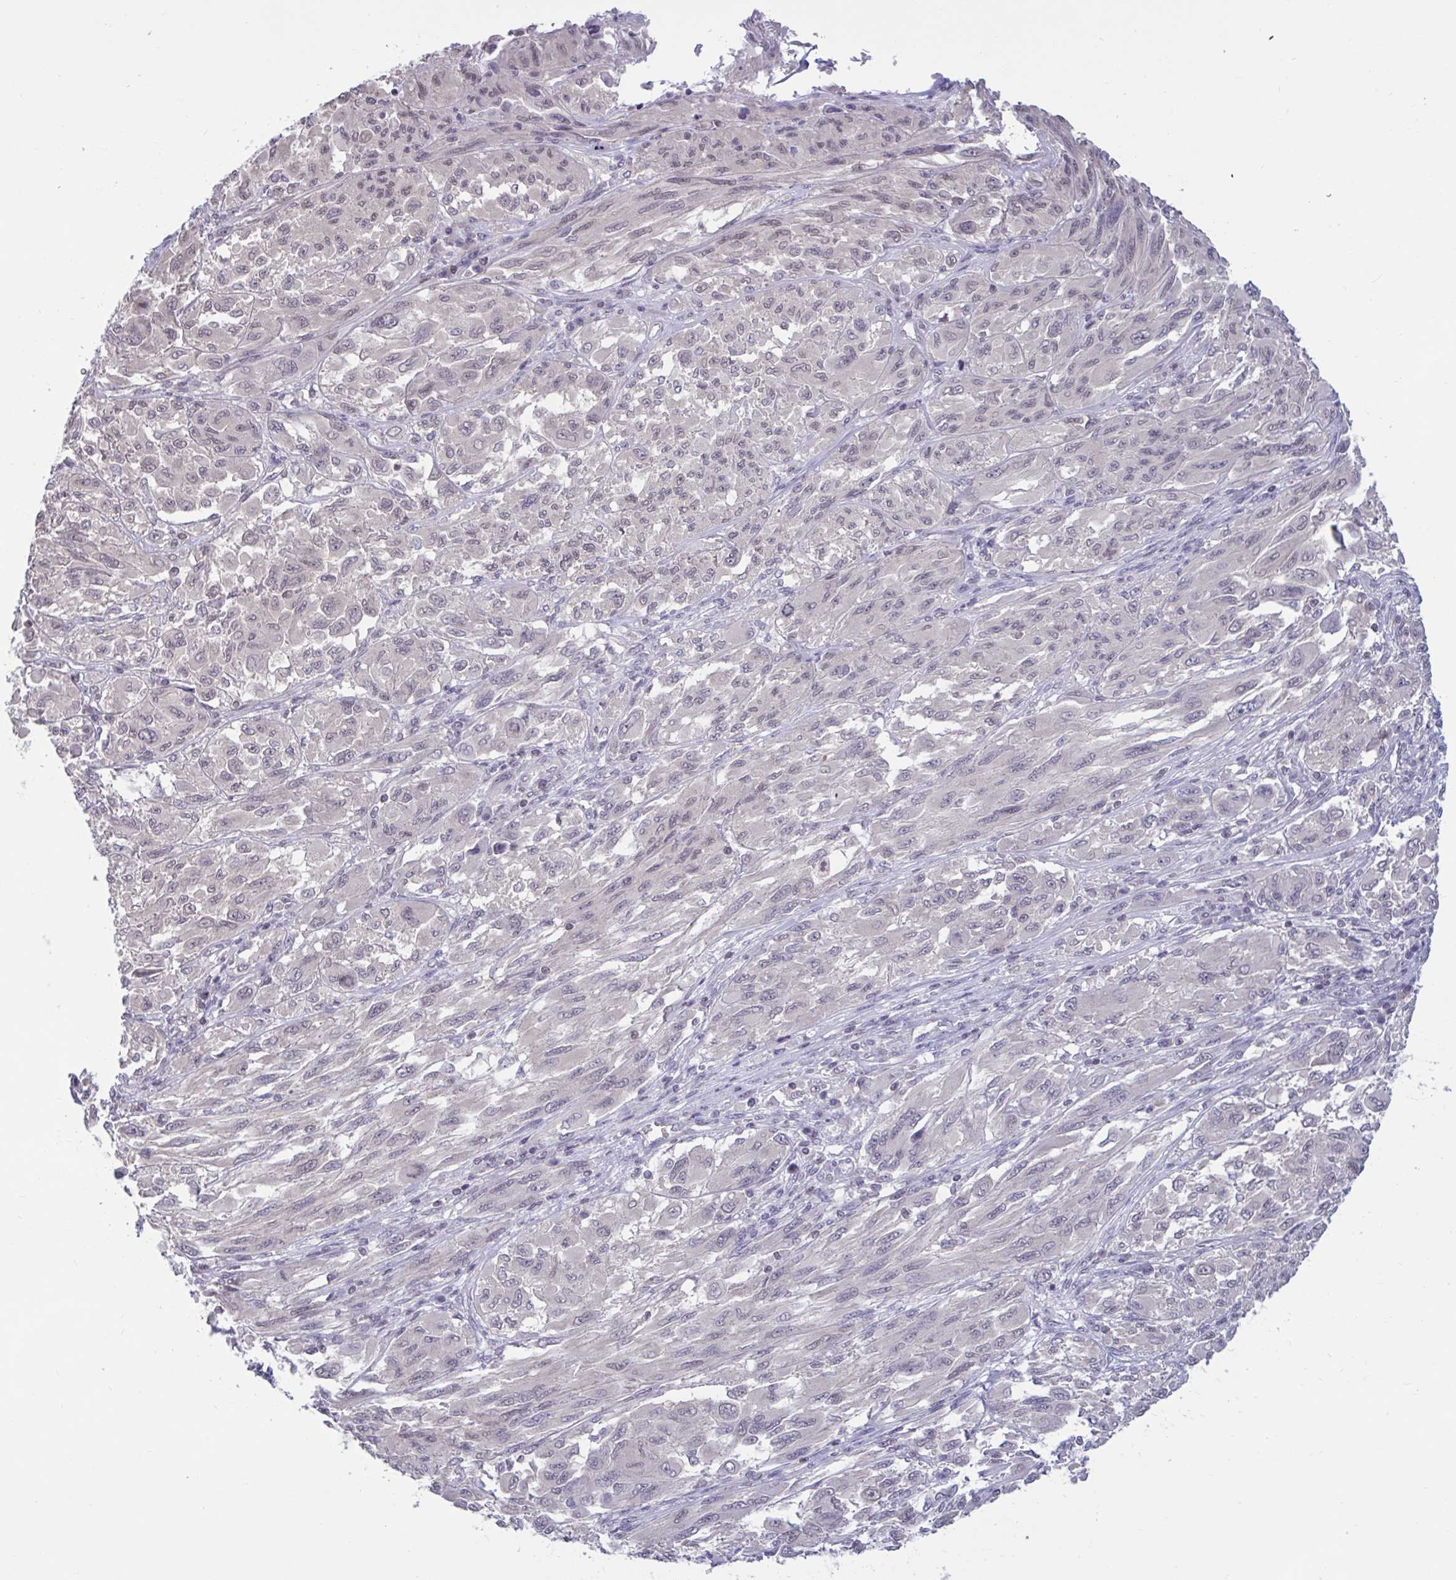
{"staining": {"intensity": "weak", "quantity": "25%-75%", "location": "nuclear"}, "tissue": "melanoma", "cell_type": "Tumor cells", "image_type": "cancer", "snomed": [{"axis": "morphology", "description": "Malignant melanoma, NOS"}, {"axis": "topography", "description": "Skin"}], "caption": "There is low levels of weak nuclear staining in tumor cells of melanoma, as demonstrated by immunohistochemical staining (brown color).", "gene": "ARPP19", "patient": {"sex": "female", "age": 91}}